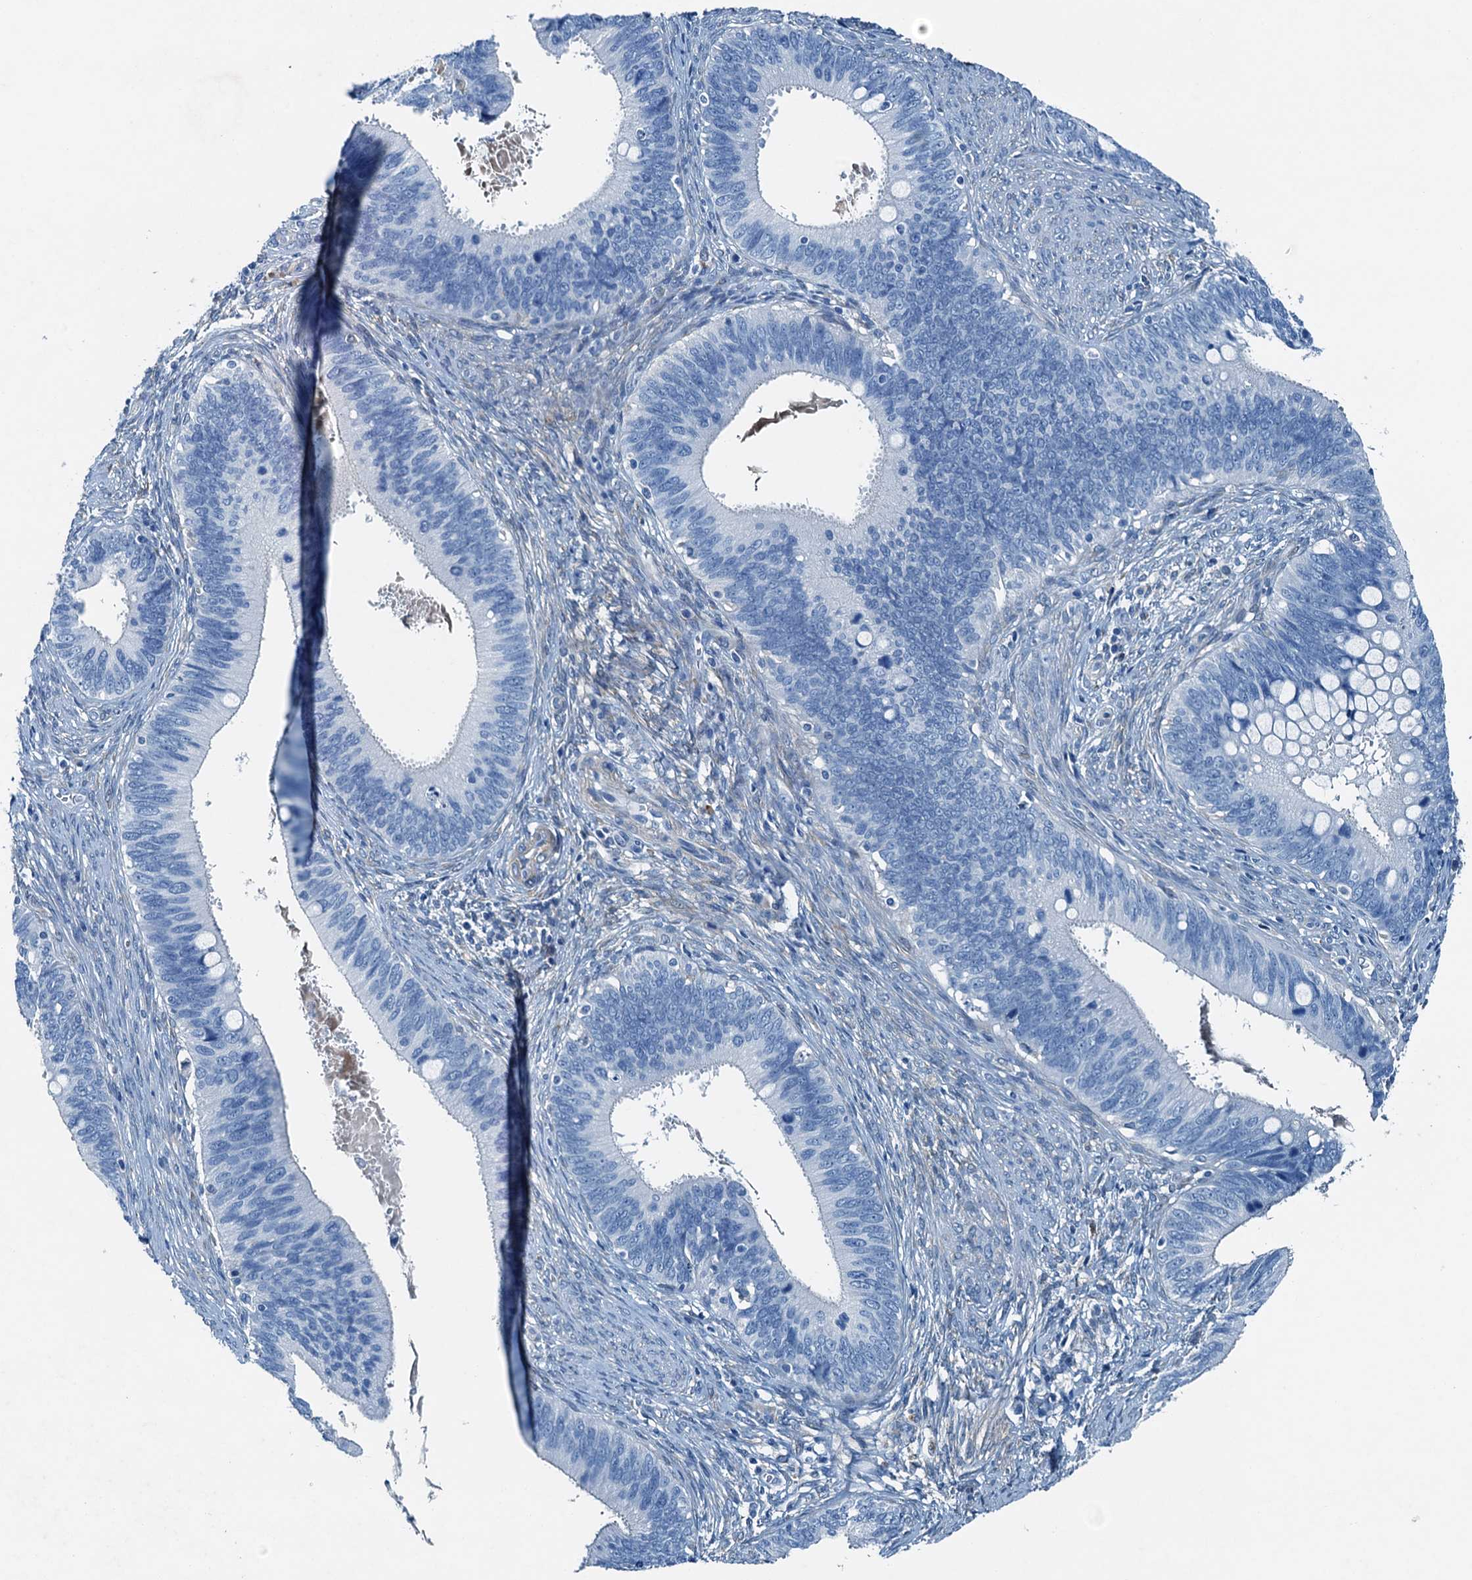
{"staining": {"intensity": "negative", "quantity": "none", "location": "none"}, "tissue": "cervical cancer", "cell_type": "Tumor cells", "image_type": "cancer", "snomed": [{"axis": "morphology", "description": "Adenocarcinoma, NOS"}, {"axis": "topography", "description": "Cervix"}], "caption": "IHC micrograph of neoplastic tissue: cervical cancer (adenocarcinoma) stained with DAB (3,3'-diaminobenzidine) demonstrates no significant protein expression in tumor cells.", "gene": "RAB3IL1", "patient": {"sex": "female", "age": 42}}